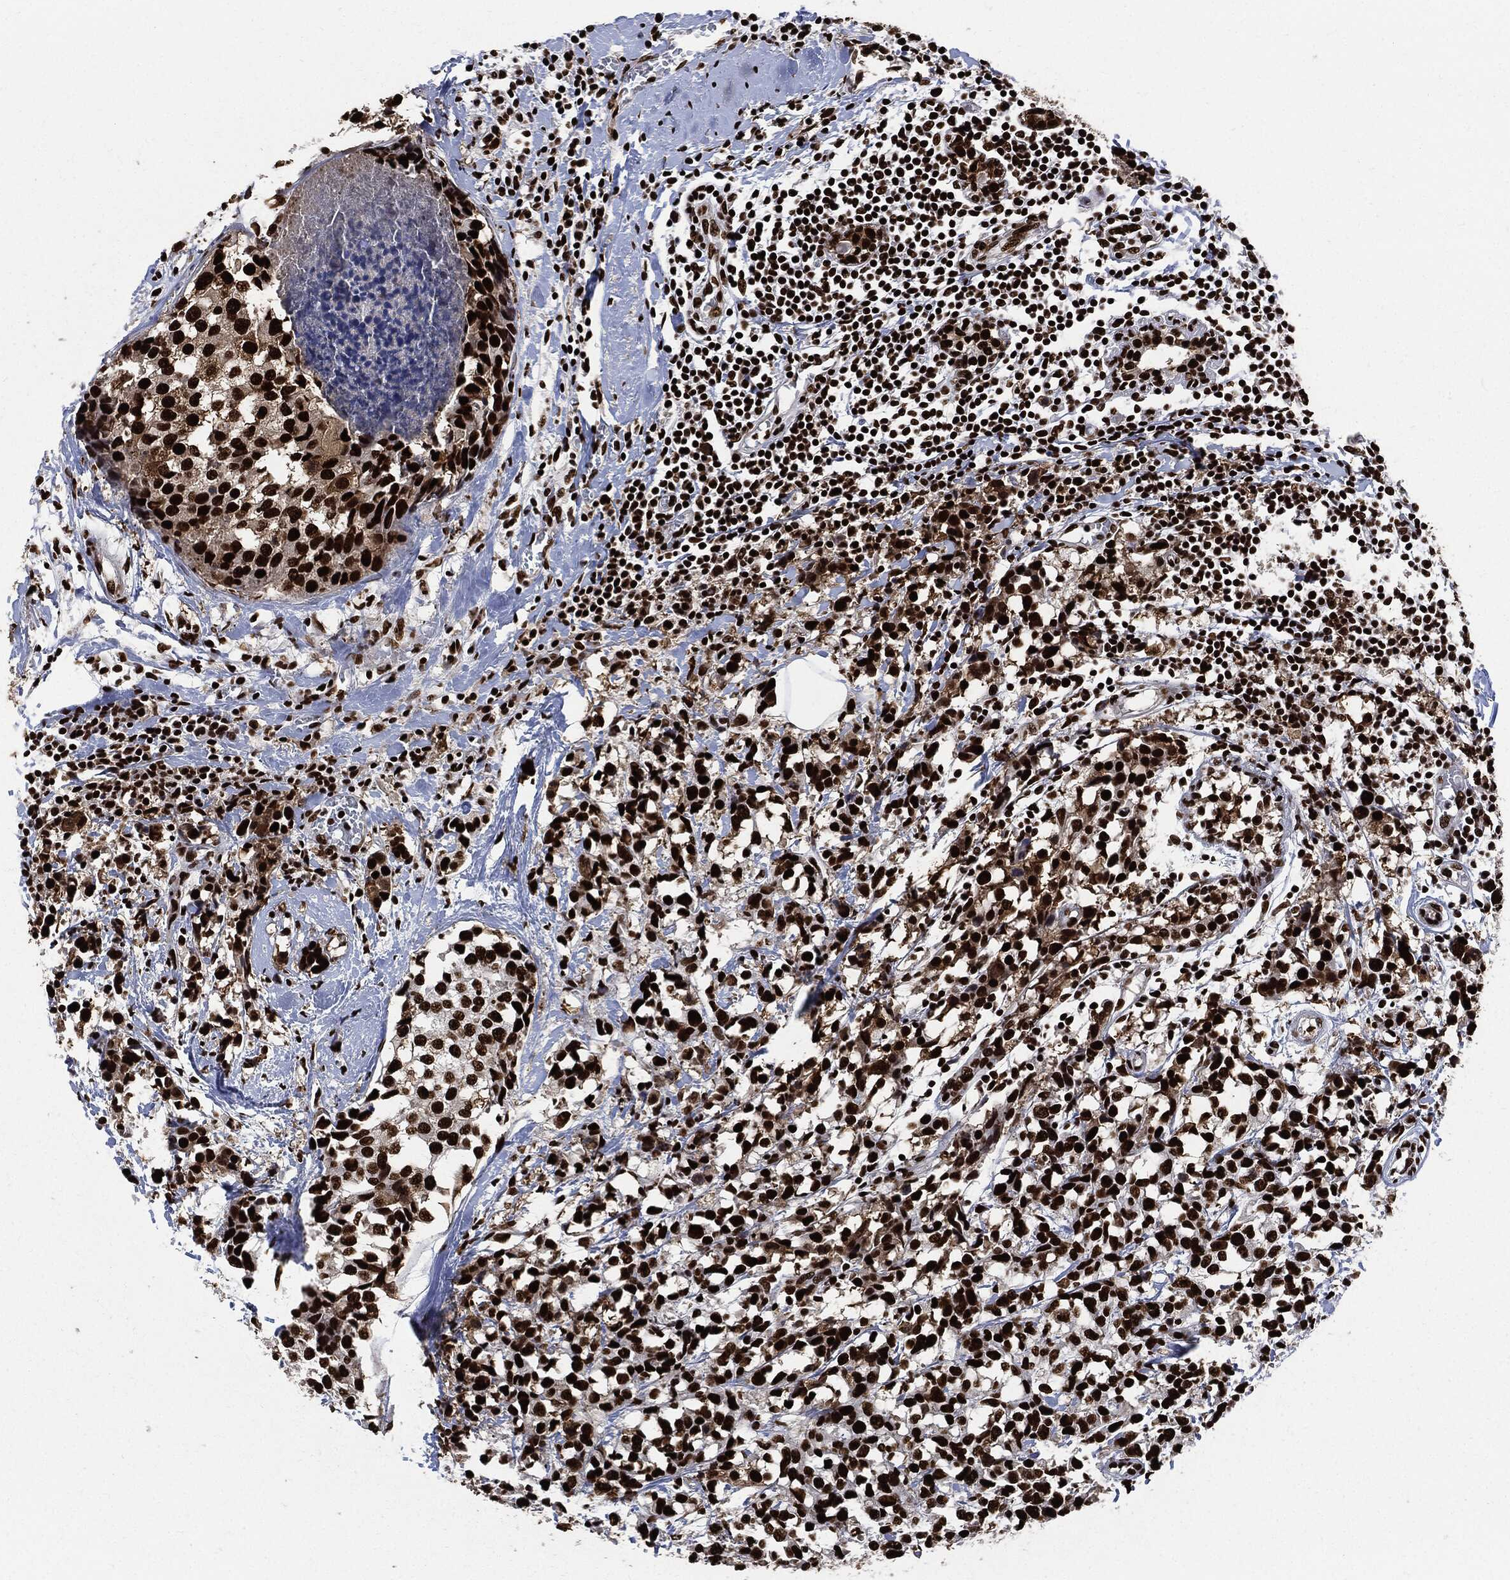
{"staining": {"intensity": "strong", "quantity": ">75%", "location": "nuclear"}, "tissue": "breast cancer", "cell_type": "Tumor cells", "image_type": "cancer", "snomed": [{"axis": "morphology", "description": "Lobular carcinoma"}, {"axis": "topography", "description": "Breast"}], "caption": "Brown immunohistochemical staining in breast lobular carcinoma reveals strong nuclear expression in about >75% of tumor cells.", "gene": "RECQL", "patient": {"sex": "female", "age": 59}}